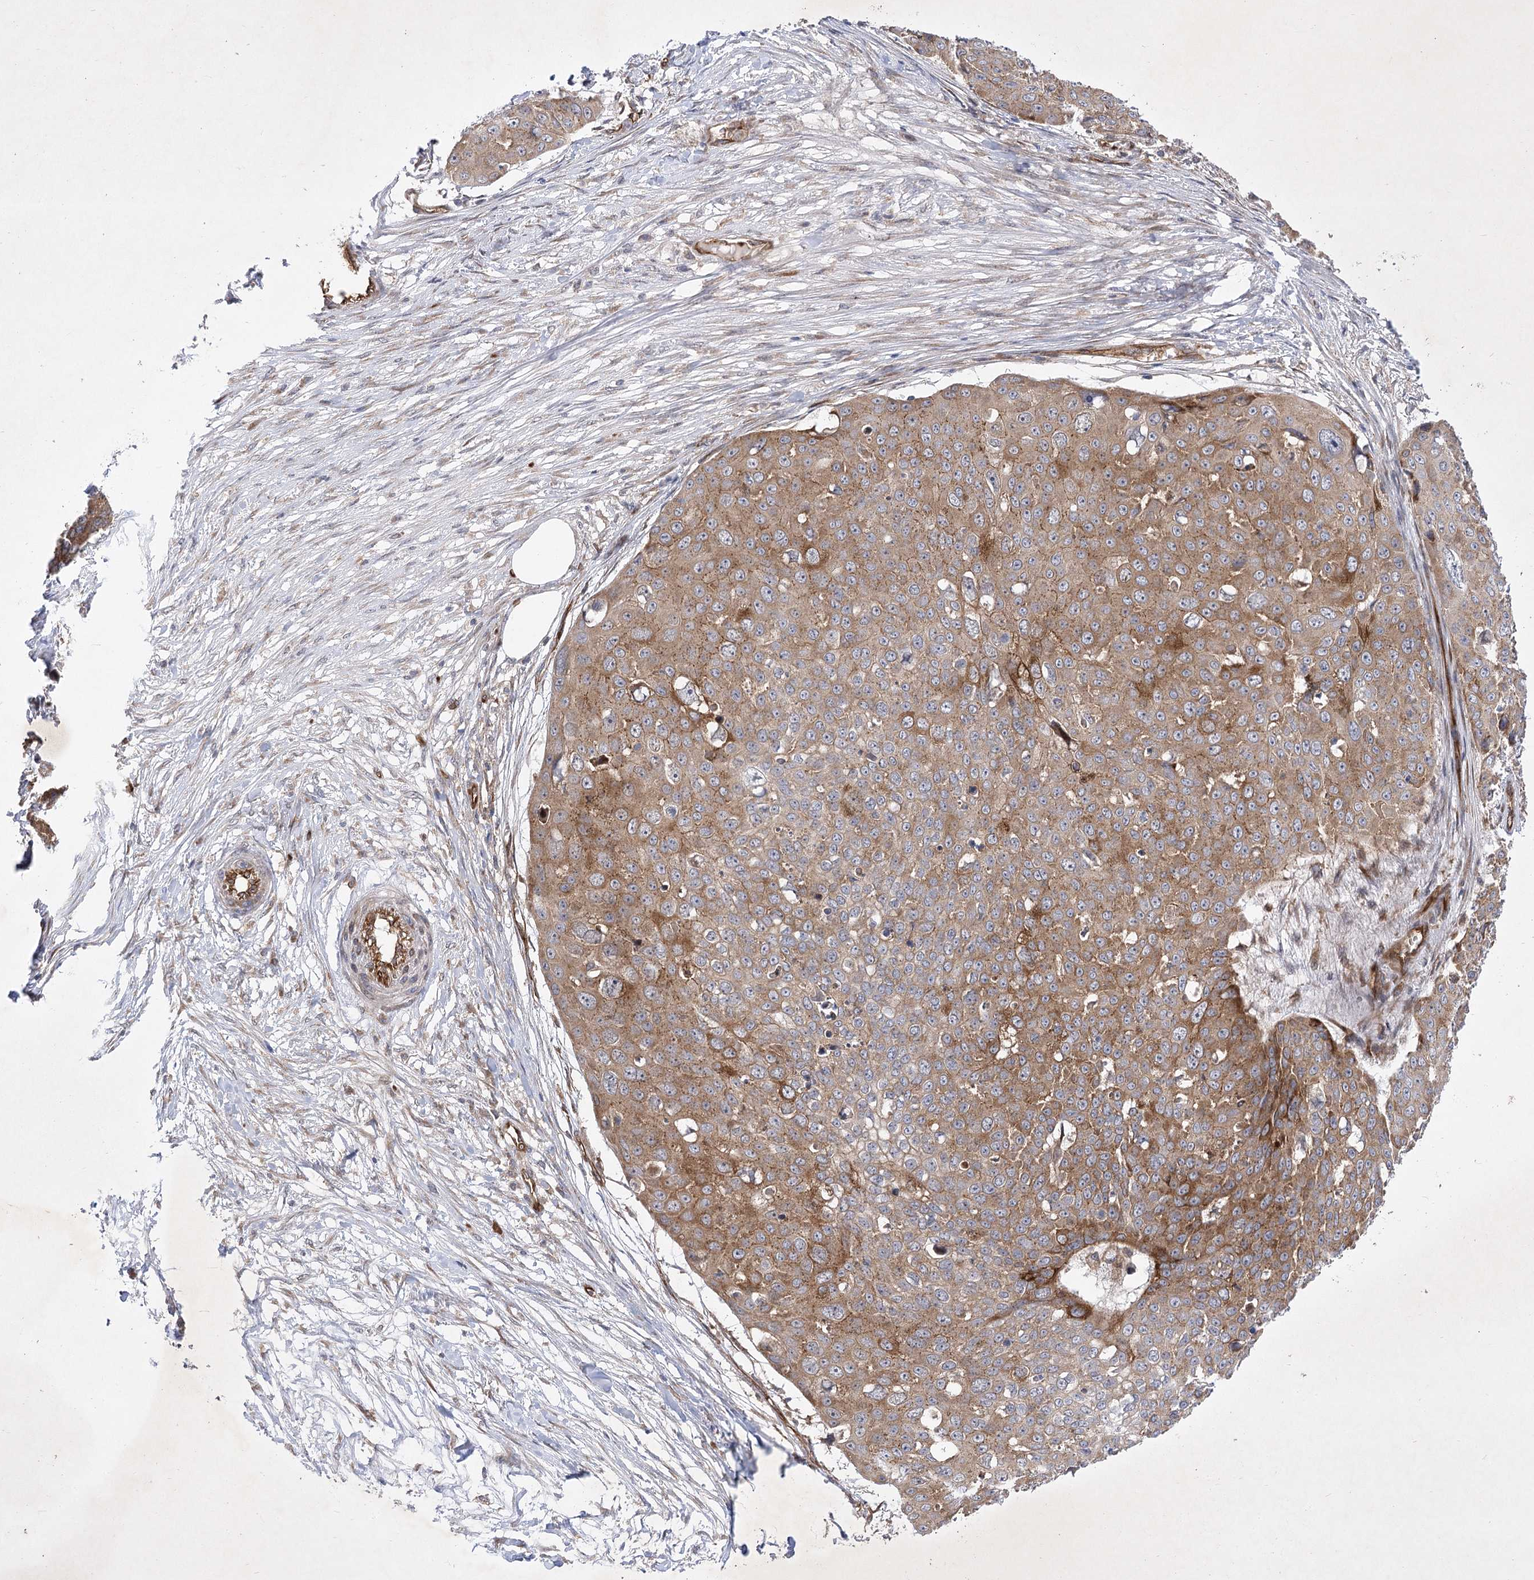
{"staining": {"intensity": "moderate", "quantity": ">75%", "location": "cytoplasmic/membranous"}, "tissue": "skin cancer", "cell_type": "Tumor cells", "image_type": "cancer", "snomed": [{"axis": "morphology", "description": "Squamous cell carcinoma, NOS"}, {"axis": "topography", "description": "Skin"}], "caption": "Protein analysis of skin cancer tissue shows moderate cytoplasmic/membranous positivity in approximately >75% of tumor cells. (DAB (3,3'-diaminobenzidine) = brown stain, brightfield microscopy at high magnification).", "gene": "ARHGAP31", "patient": {"sex": "male", "age": 71}}